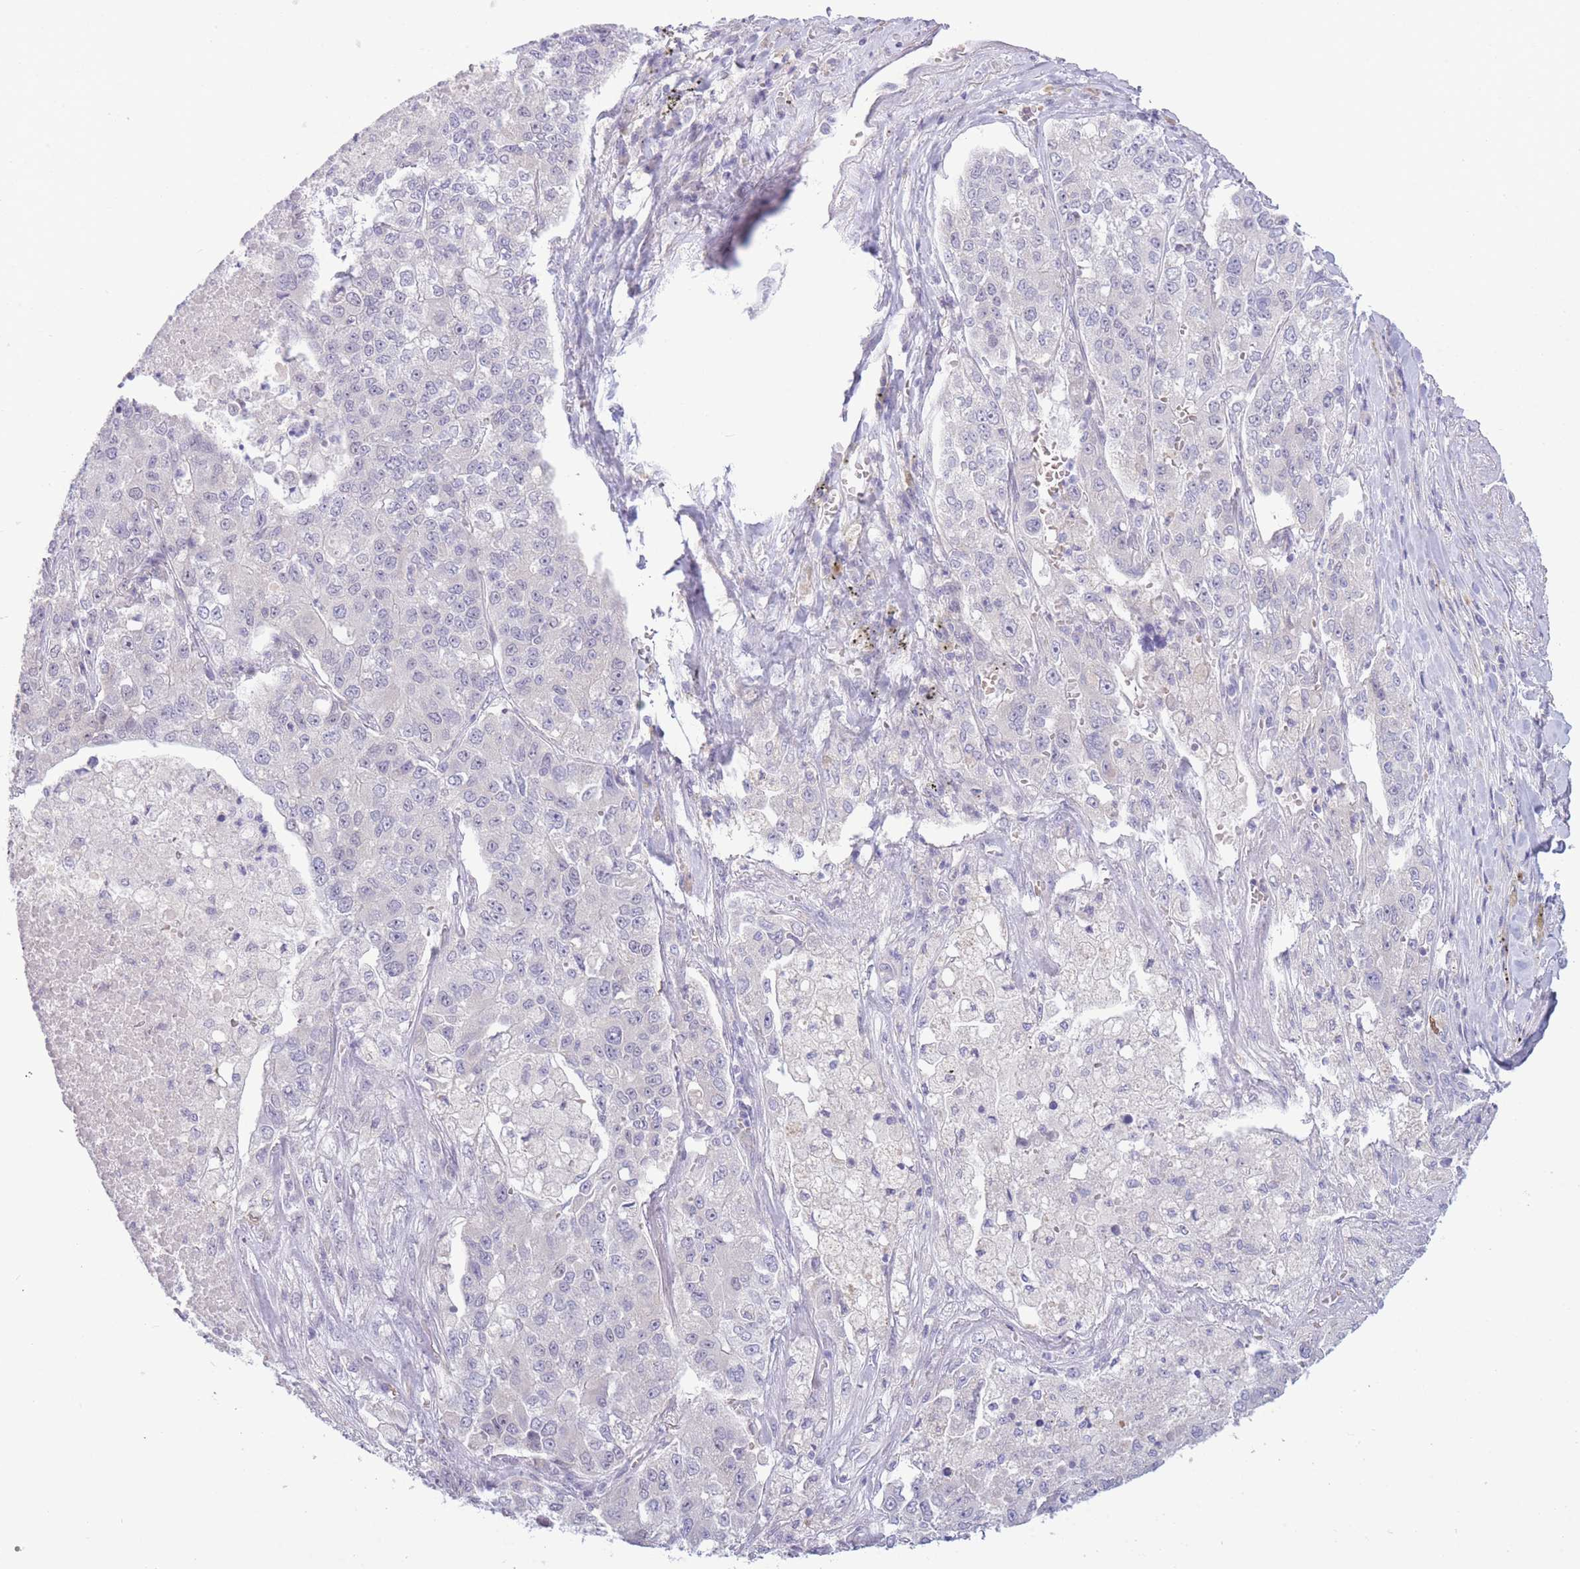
{"staining": {"intensity": "negative", "quantity": "none", "location": "none"}, "tissue": "lung cancer", "cell_type": "Tumor cells", "image_type": "cancer", "snomed": [{"axis": "morphology", "description": "Adenocarcinoma, NOS"}, {"axis": "topography", "description": "Lung"}], "caption": "DAB immunohistochemical staining of human lung adenocarcinoma shows no significant positivity in tumor cells.", "gene": "FBXO46", "patient": {"sex": "male", "age": 49}}